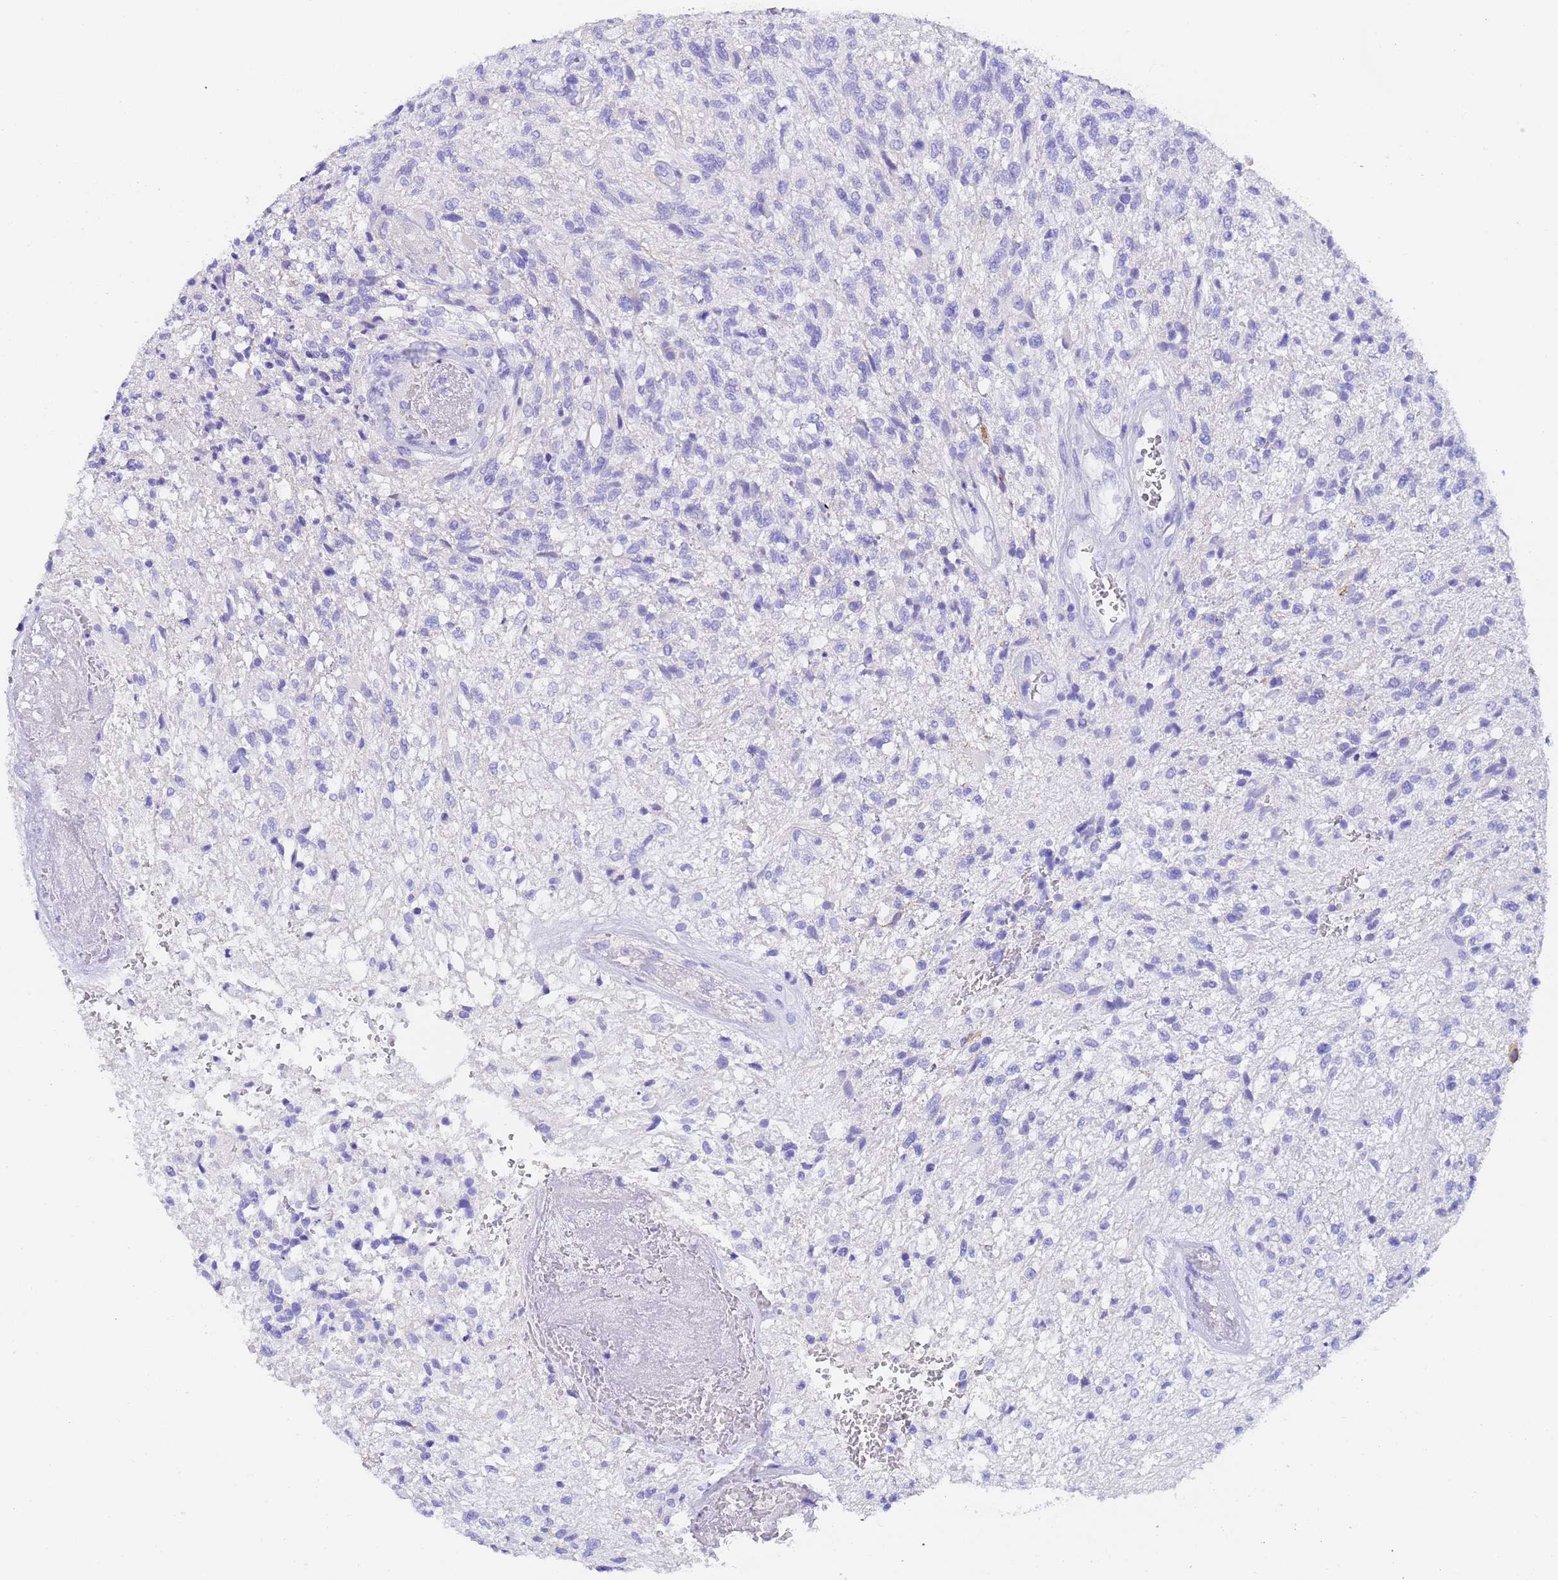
{"staining": {"intensity": "negative", "quantity": "none", "location": "none"}, "tissue": "glioma", "cell_type": "Tumor cells", "image_type": "cancer", "snomed": [{"axis": "morphology", "description": "Glioma, malignant, High grade"}, {"axis": "topography", "description": "Brain"}], "caption": "IHC micrograph of neoplastic tissue: human high-grade glioma (malignant) stained with DAB (3,3'-diaminobenzidine) exhibits no significant protein expression in tumor cells. Brightfield microscopy of immunohistochemistry (IHC) stained with DAB (brown) and hematoxylin (blue), captured at high magnification.", "gene": "GABRA1", "patient": {"sex": "male", "age": 56}}